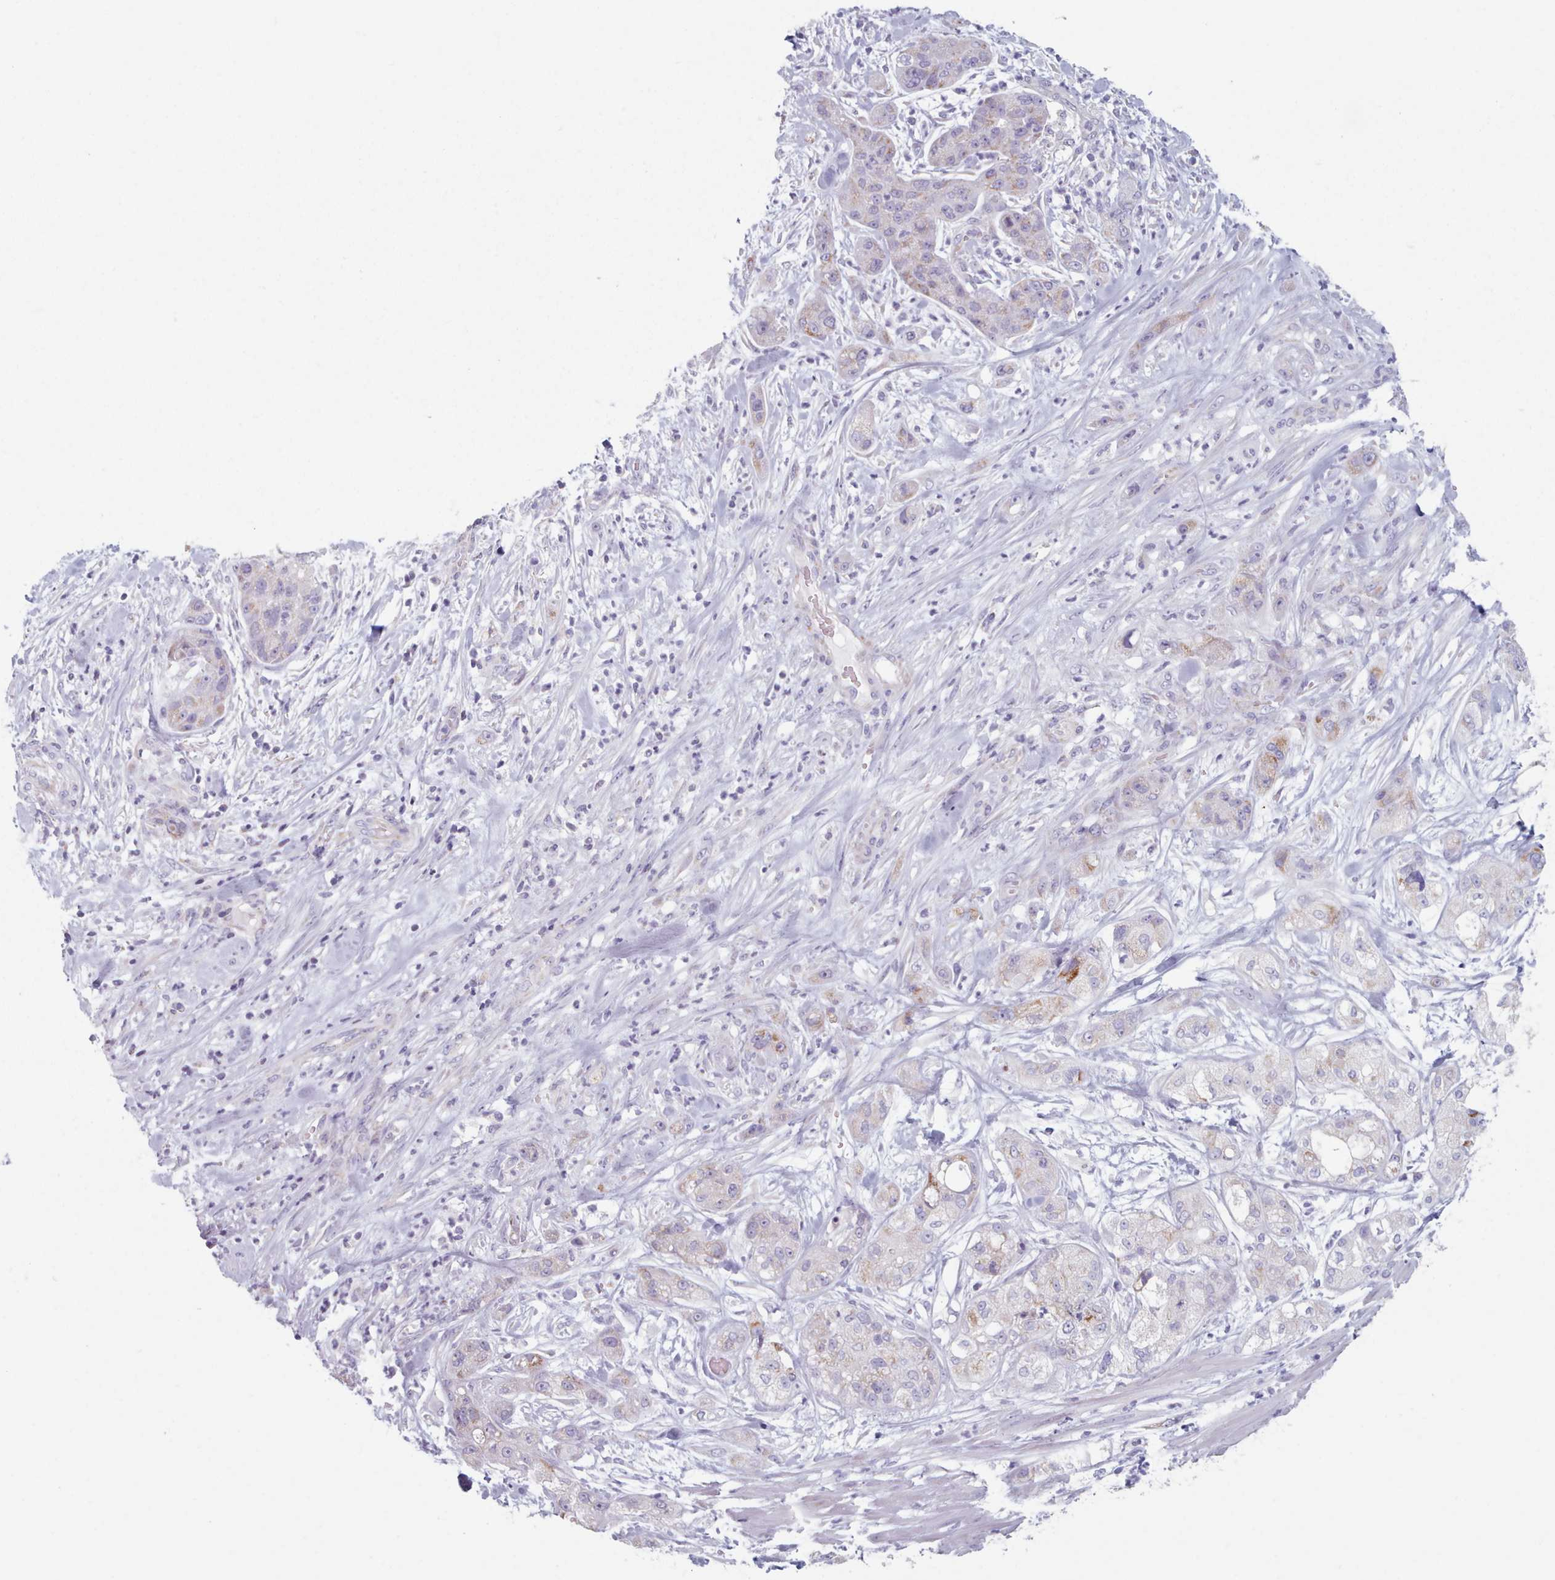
{"staining": {"intensity": "weak", "quantity": "<25%", "location": "cytoplasmic/membranous"}, "tissue": "pancreatic cancer", "cell_type": "Tumor cells", "image_type": "cancer", "snomed": [{"axis": "morphology", "description": "Adenocarcinoma, NOS"}, {"axis": "topography", "description": "Pancreas"}], "caption": "High power microscopy micrograph of an immunohistochemistry image of pancreatic cancer, revealing no significant positivity in tumor cells. (Immunohistochemistry, brightfield microscopy, high magnification).", "gene": "FAM170B", "patient": {"sex": "female", "age": 78}}